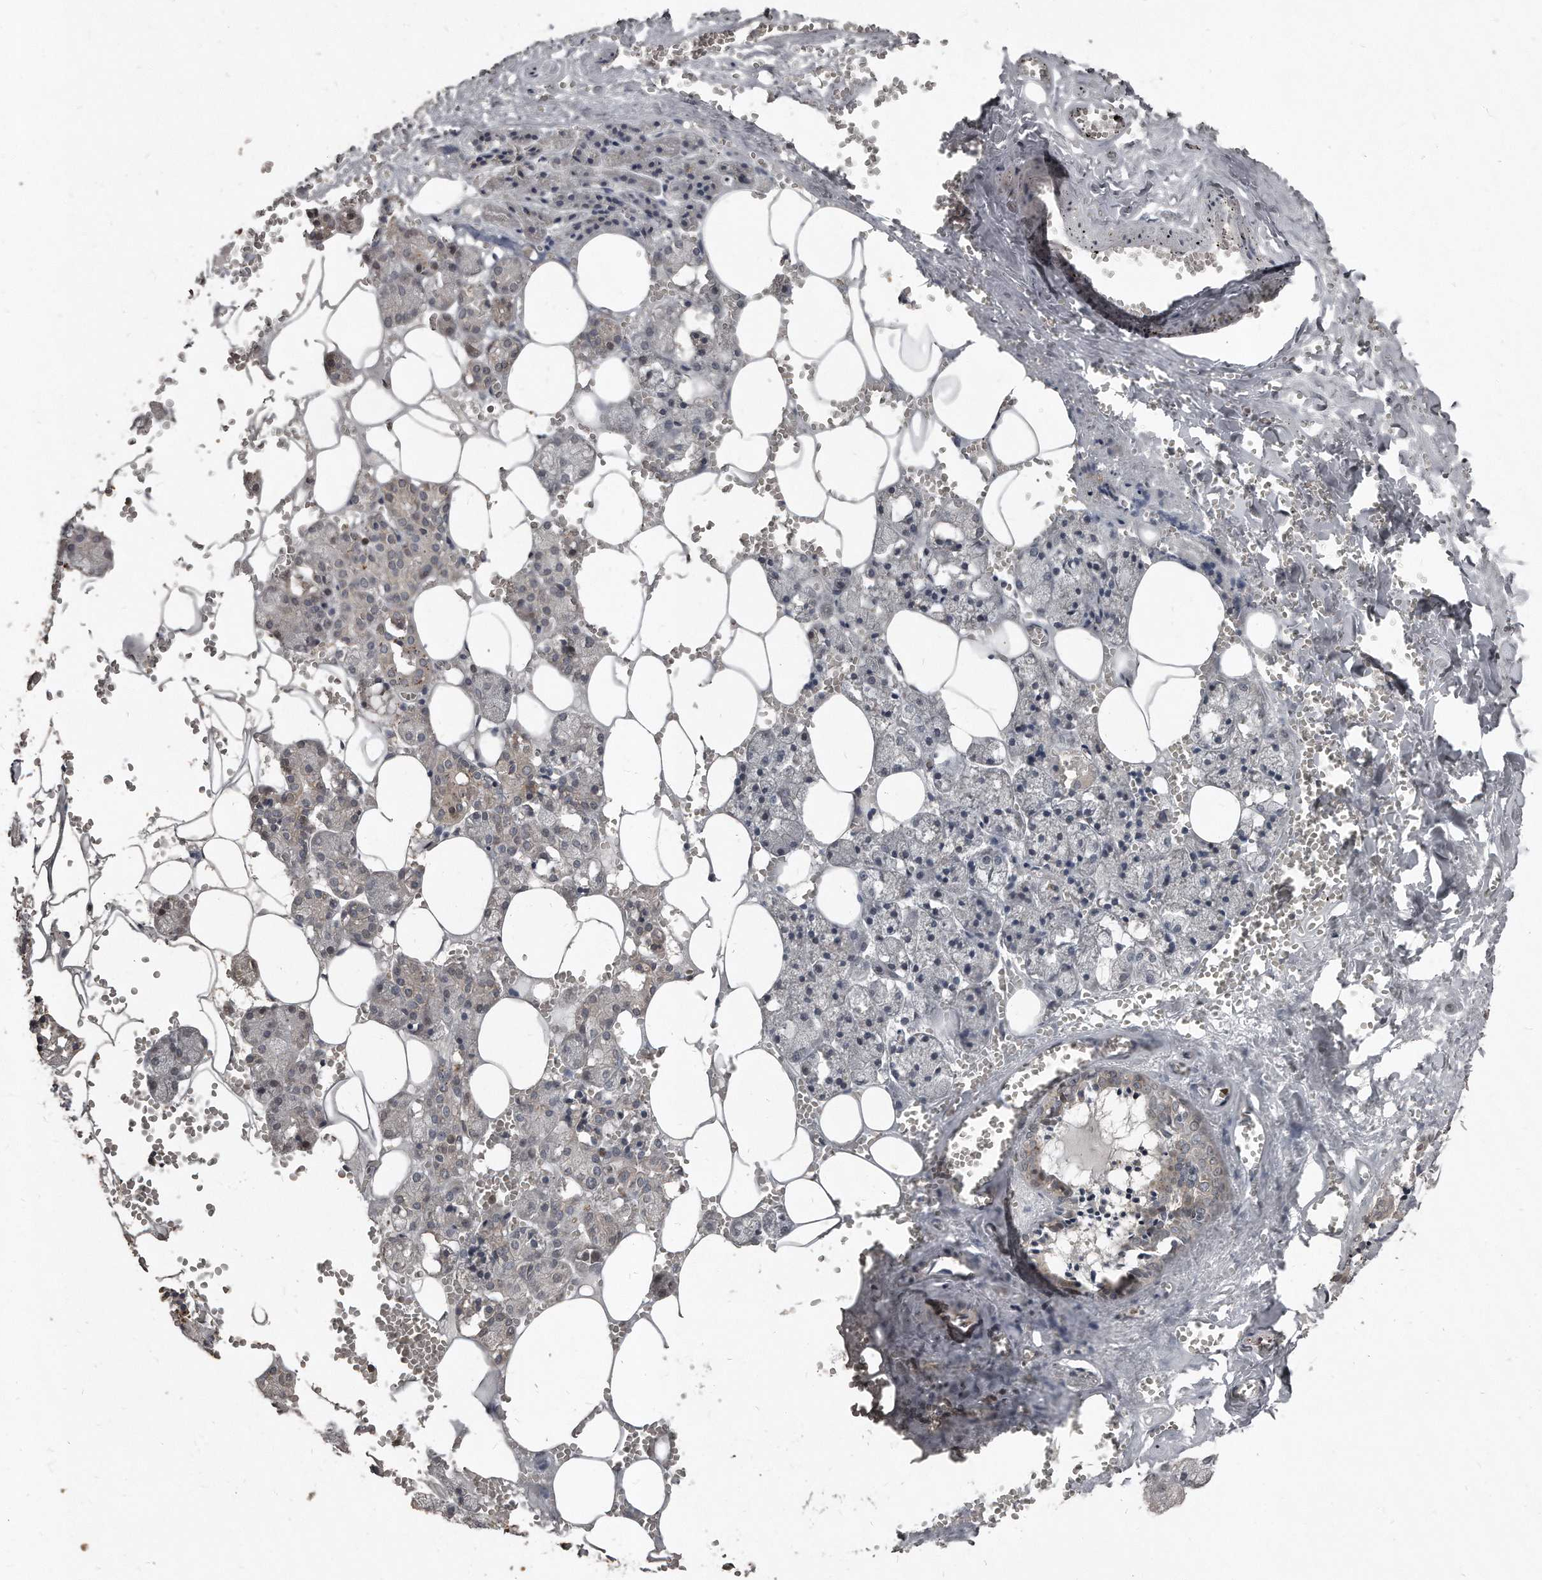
{"staining": {"intensity": "moderate", "quantity": "<25%", "location": "cytoplasmic/membranous"}, "tissue": "salivary gland", "cell_type": "Glandular cells", "image_type": "normal", "snomed": [{"axis": "morphology", "description": "Normal tissue, NOS"}, {"axis": "topography", "description": "Salivary gland"}], "caption": "A high-resolution image shows IHC staining of normal salivary gland, which shows moderate cytoplasmic/membranous staining in approximately <25% of glandular cells.", "gene": "GCH1", "patient": {"sex": "male", "age": 62}}